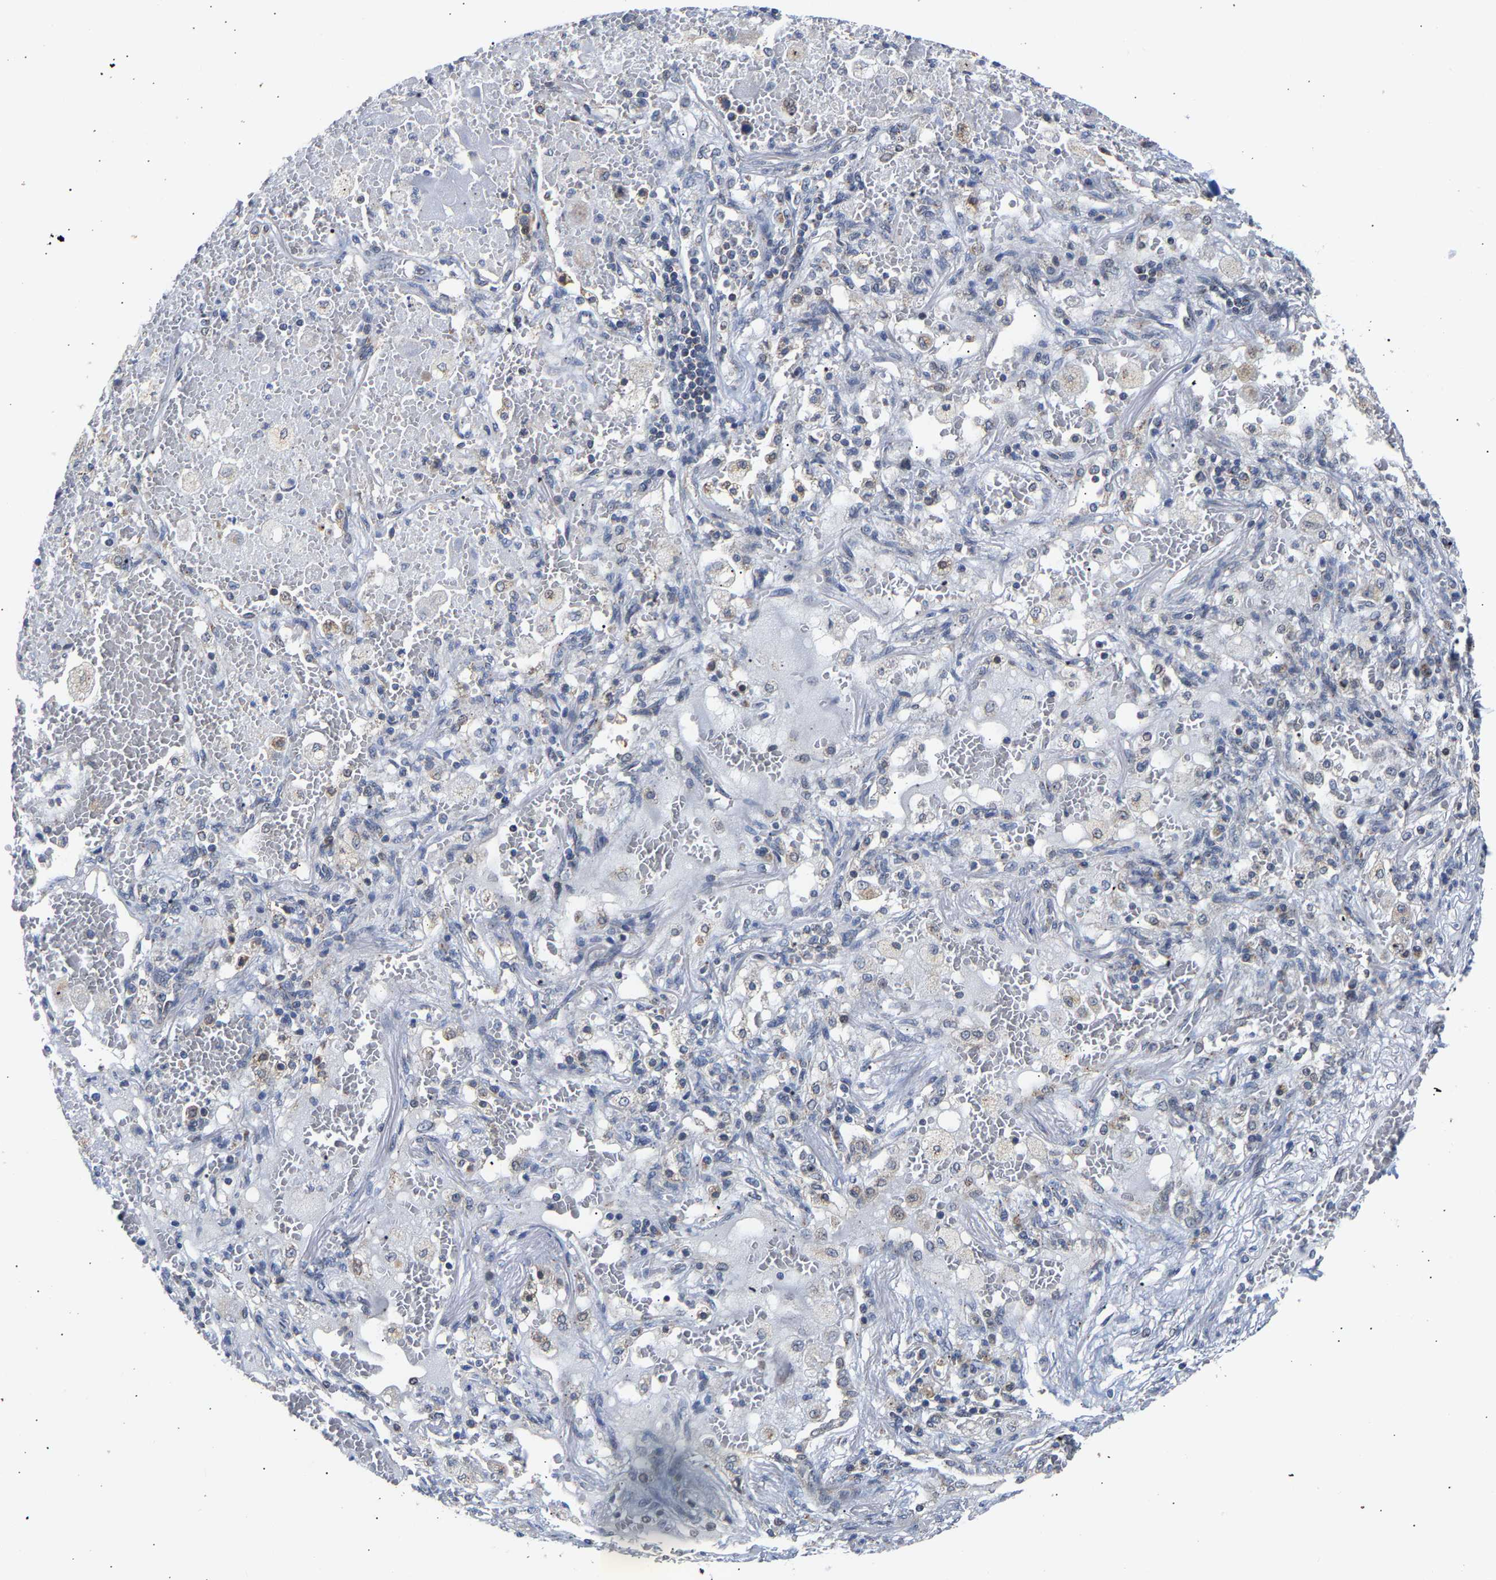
{"staining": {"intensity": "negative", "quantity": "none", "location": "none"}, "tissue": "lung cancer", "cell_type": "Tumor cells", "image_type": "cancer", "snomed": [{"axis": "morphology", "description": "Squamous cell carcinoma, NOS"}, {"axis": "topography", "description": "Lung"}], "caption": "There is no significant expression in tumor cells of squamous cell carcinoma (lung).", "gene": "PCNT", "patient": {"sex": "male", "age": 61}}